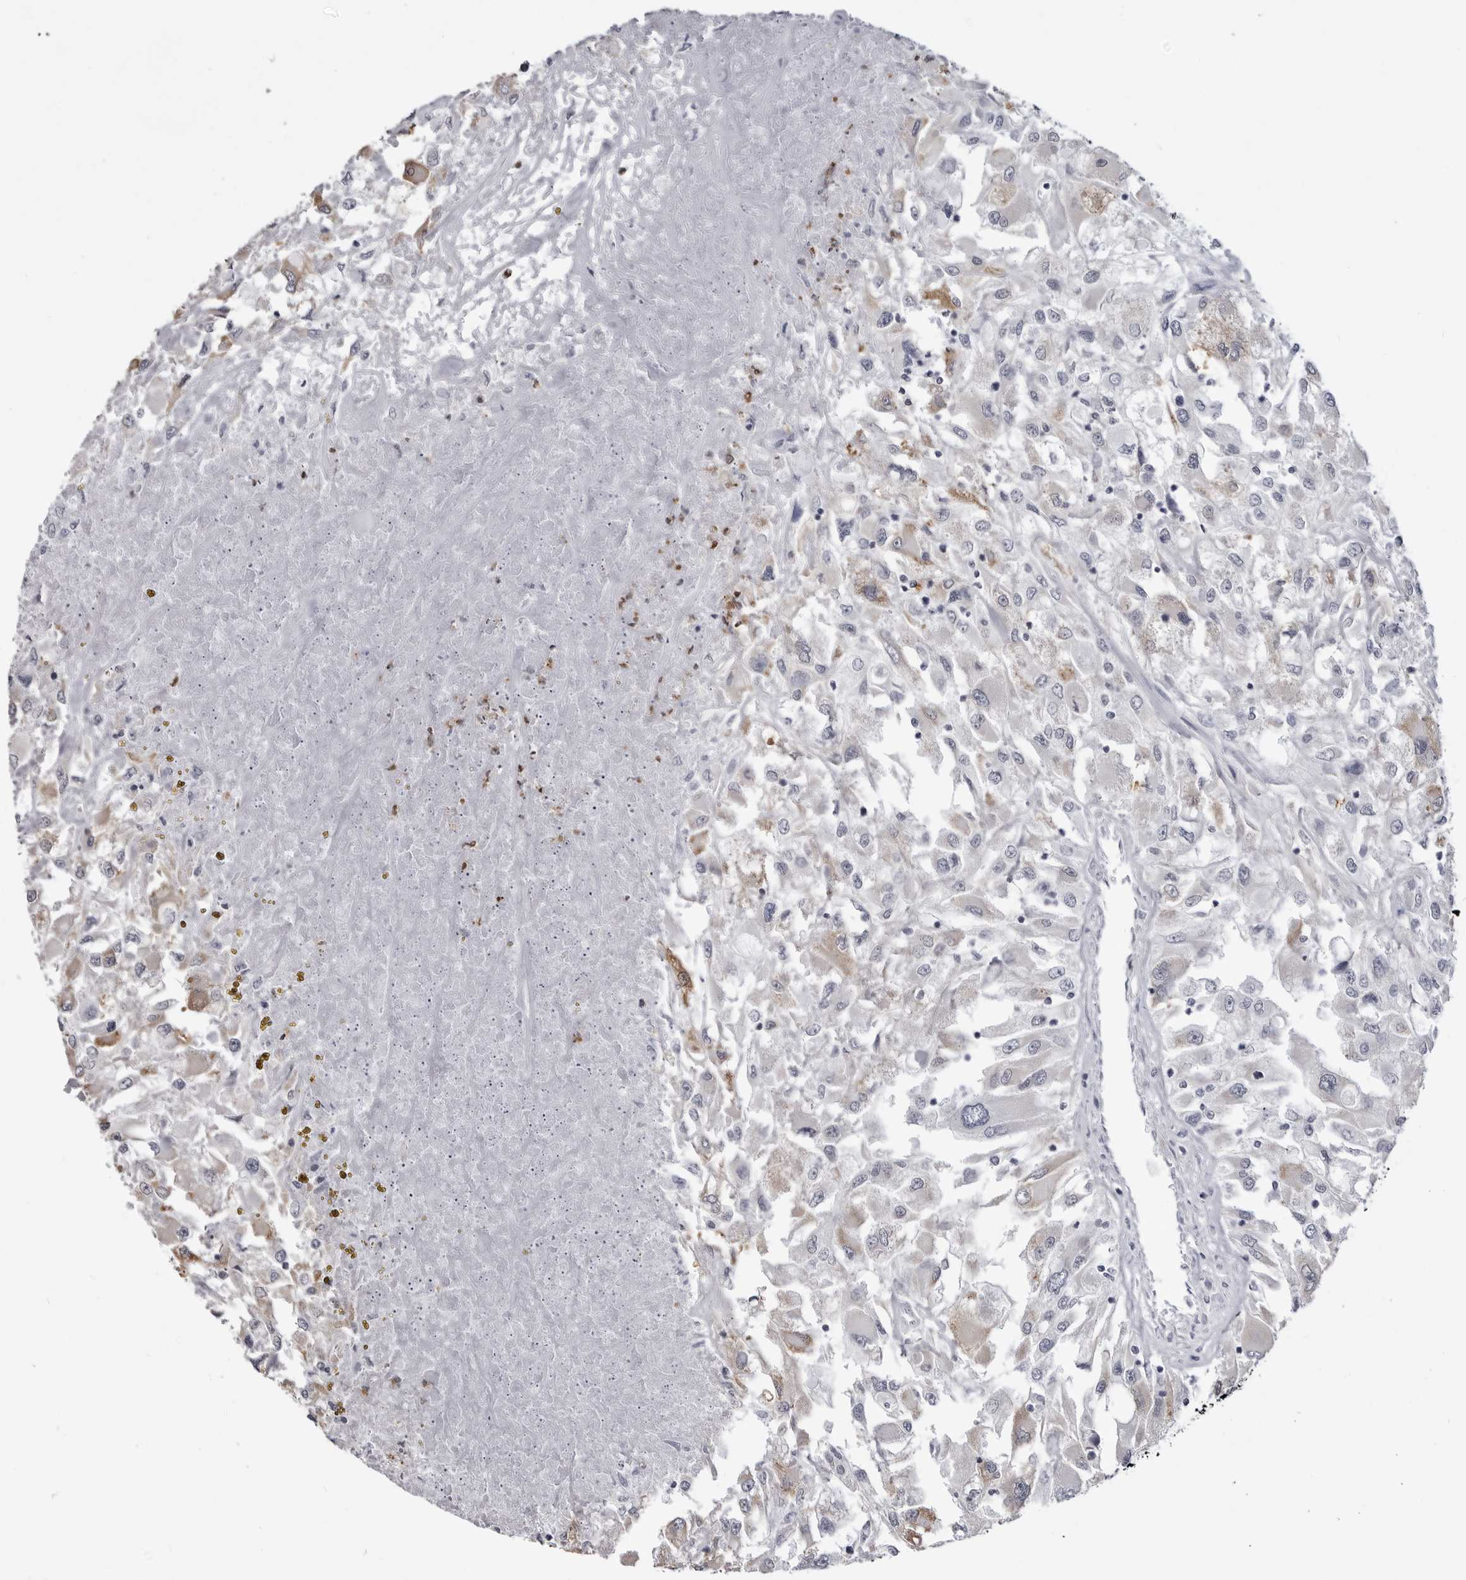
{"staining": {"intensity": "negative", "quantity": "none", "location": "none"}, "tissue": "renal cancer", "cell_type": "Tumor cells", "image_type": "cancer", "snomed": [{"axis": "morphology", "description": "Adenocarcinoma, NOS"}, {"axis": "topography", "description": "Kidney"}], "caption": "The image demonstrates no significant expression in tumor cells of renal adenocarcinoma.", "gene": "STAP2", "patient": {"sex": "female", "age": 52}}